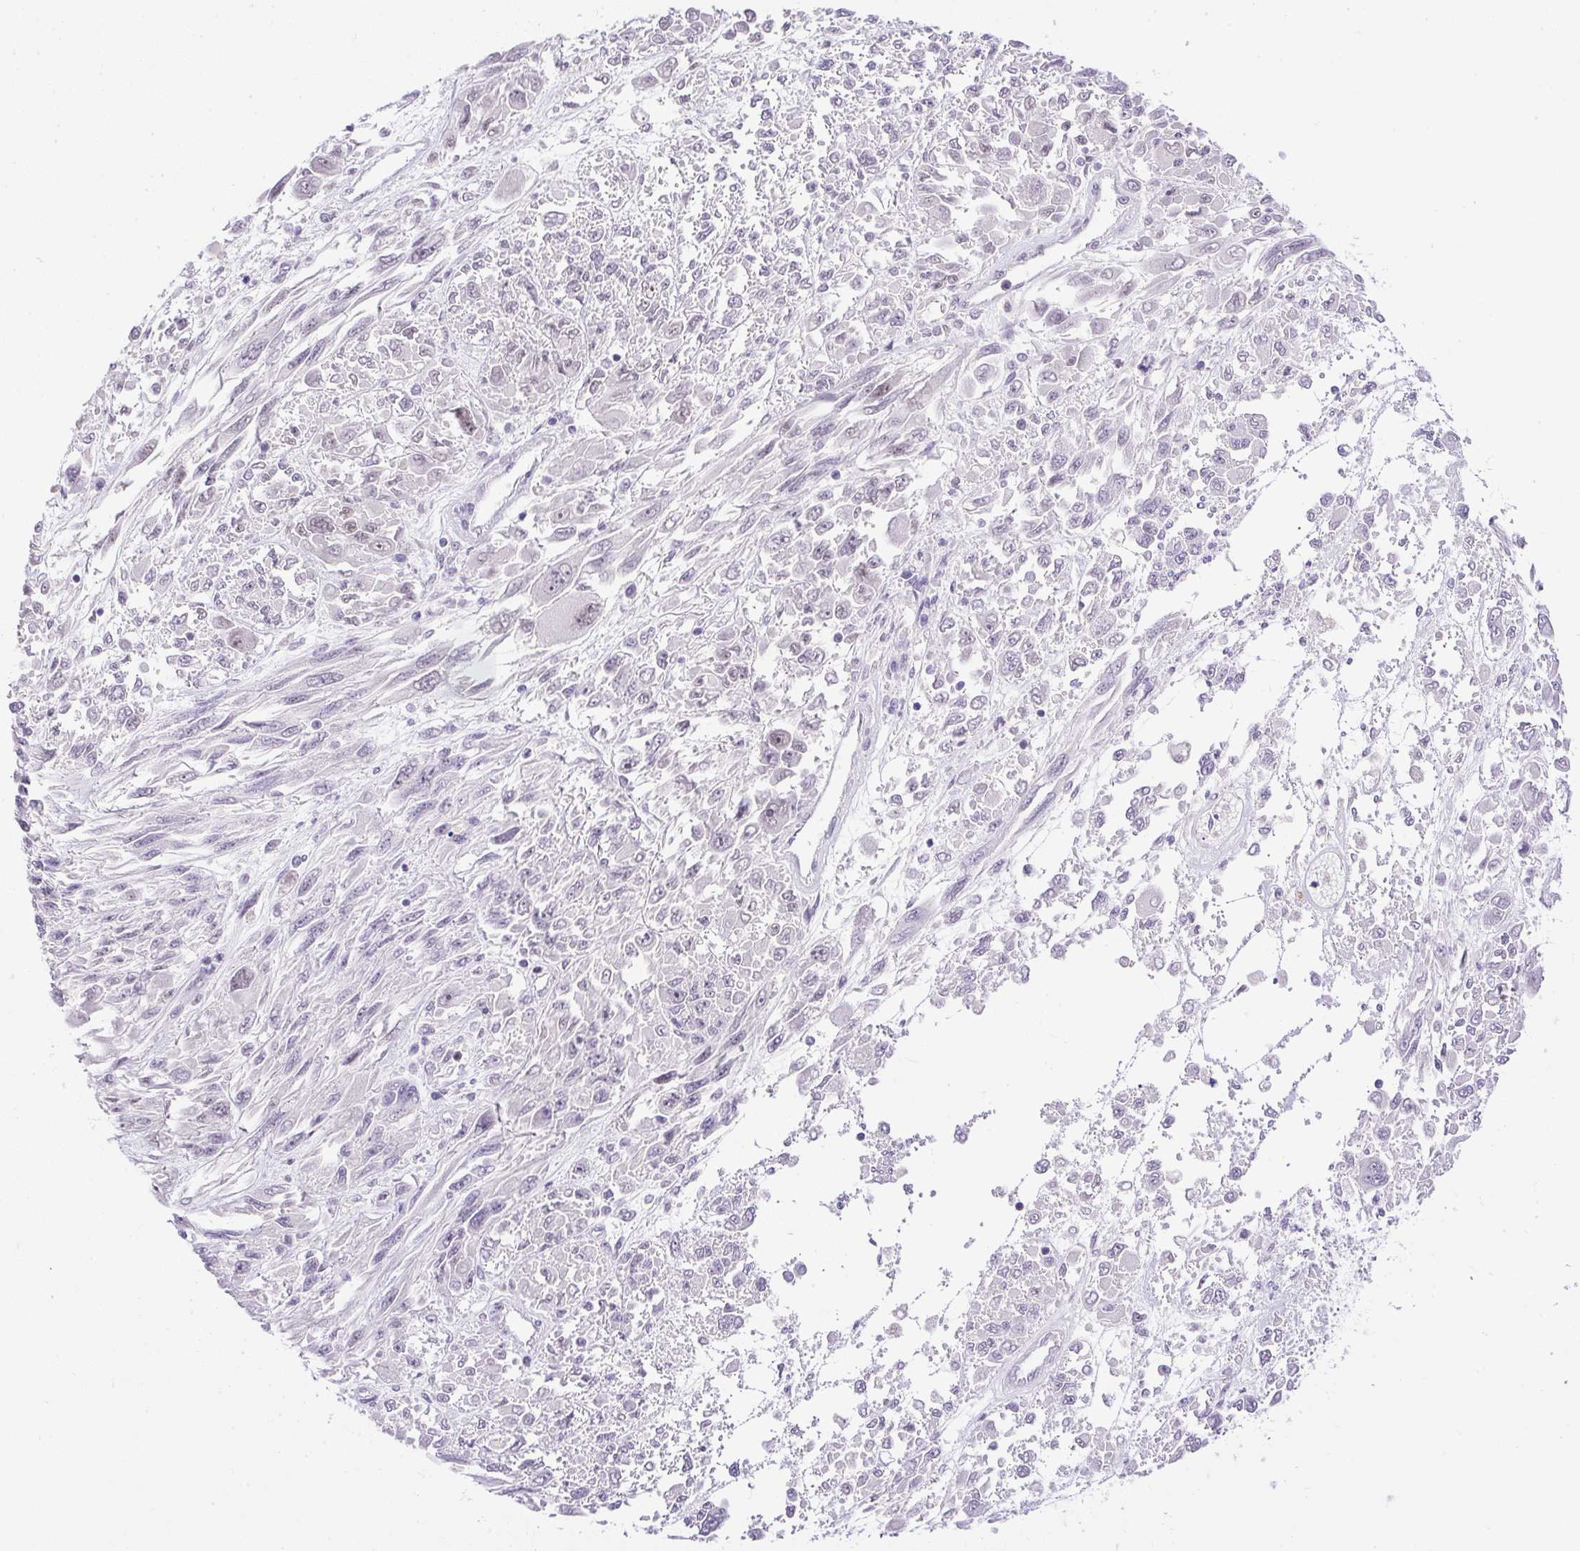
{"staining": {"intensity": "negative", "quantity": "none", "location": "none"}, "tissue": "melanoma", "cell_type": "Tumor cells", "image_type": "cancer", "snomed": [{"axis": "morphology", "description": "Malignant melanoma, NOS"}, {"axis": "topography", "description": "Skin"}], "caption": "Immunohistochemical staining of human malignant melanoma shows no significant staining in tumor cells.", "gene": "WNT10B", "patient": {"sex": "female", "age": 91}}